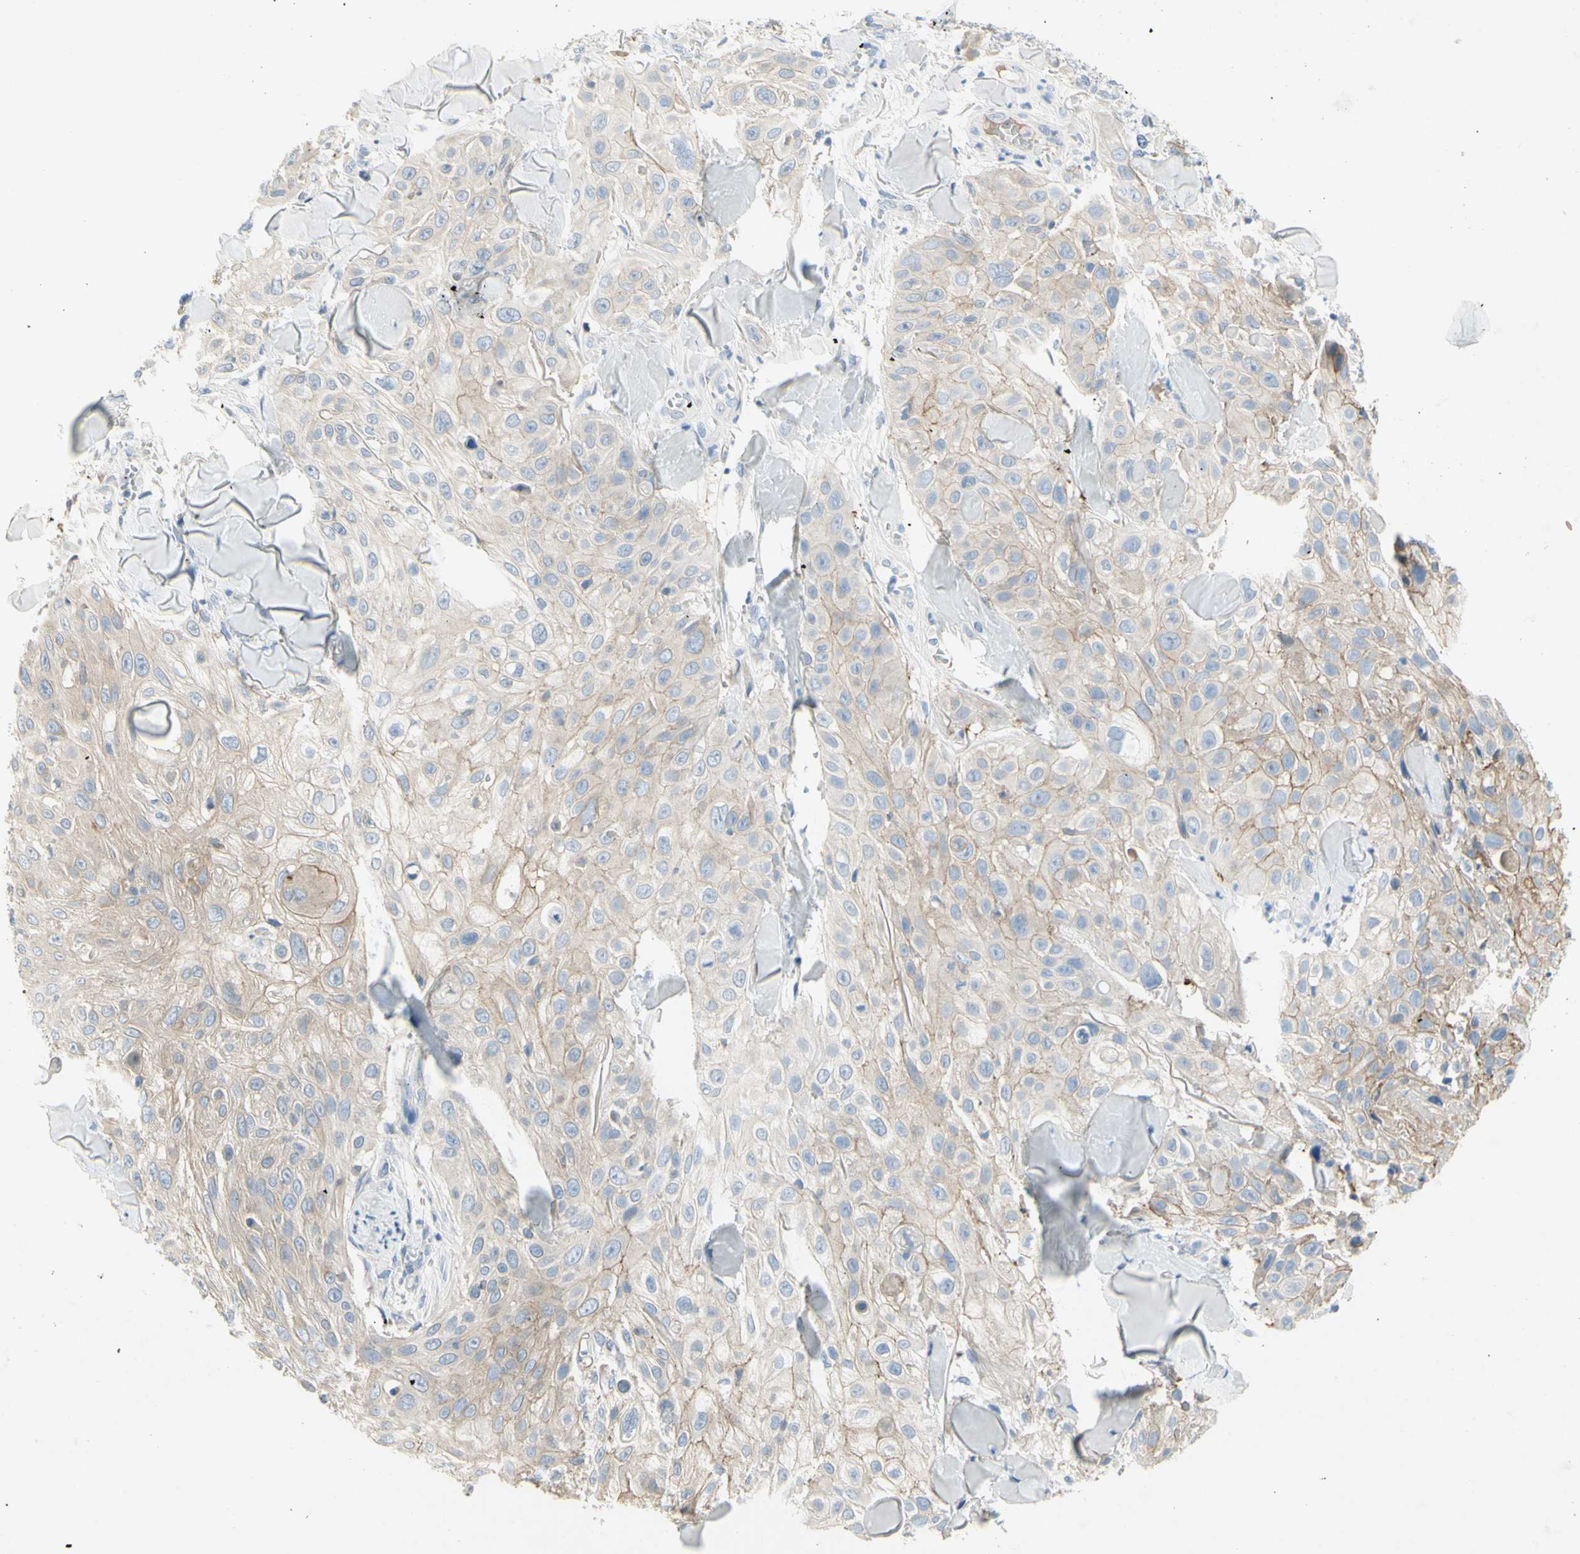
{"staining": {"intensity": "weak", "quantity": ">75%", "location": "cytoplasmic/membranous"}, "tissue": "skin cancer", "cell_type": "Tumor cells", "image_type": "cancer", "snomed": [{"axis": "morphology", "description": "Squamous cell carcinoma, NOS"}, {"axis": "topography", "description": "Skin"}], "caption": "Immunohistochemical staining of skin squamous cell carcinoma exhibits low levels of weak cytoplasmic/membranous staining in approximately >75% of tumor cells.", "gene": "MUC1", "patient": {"sex": "male", "age": 86}}